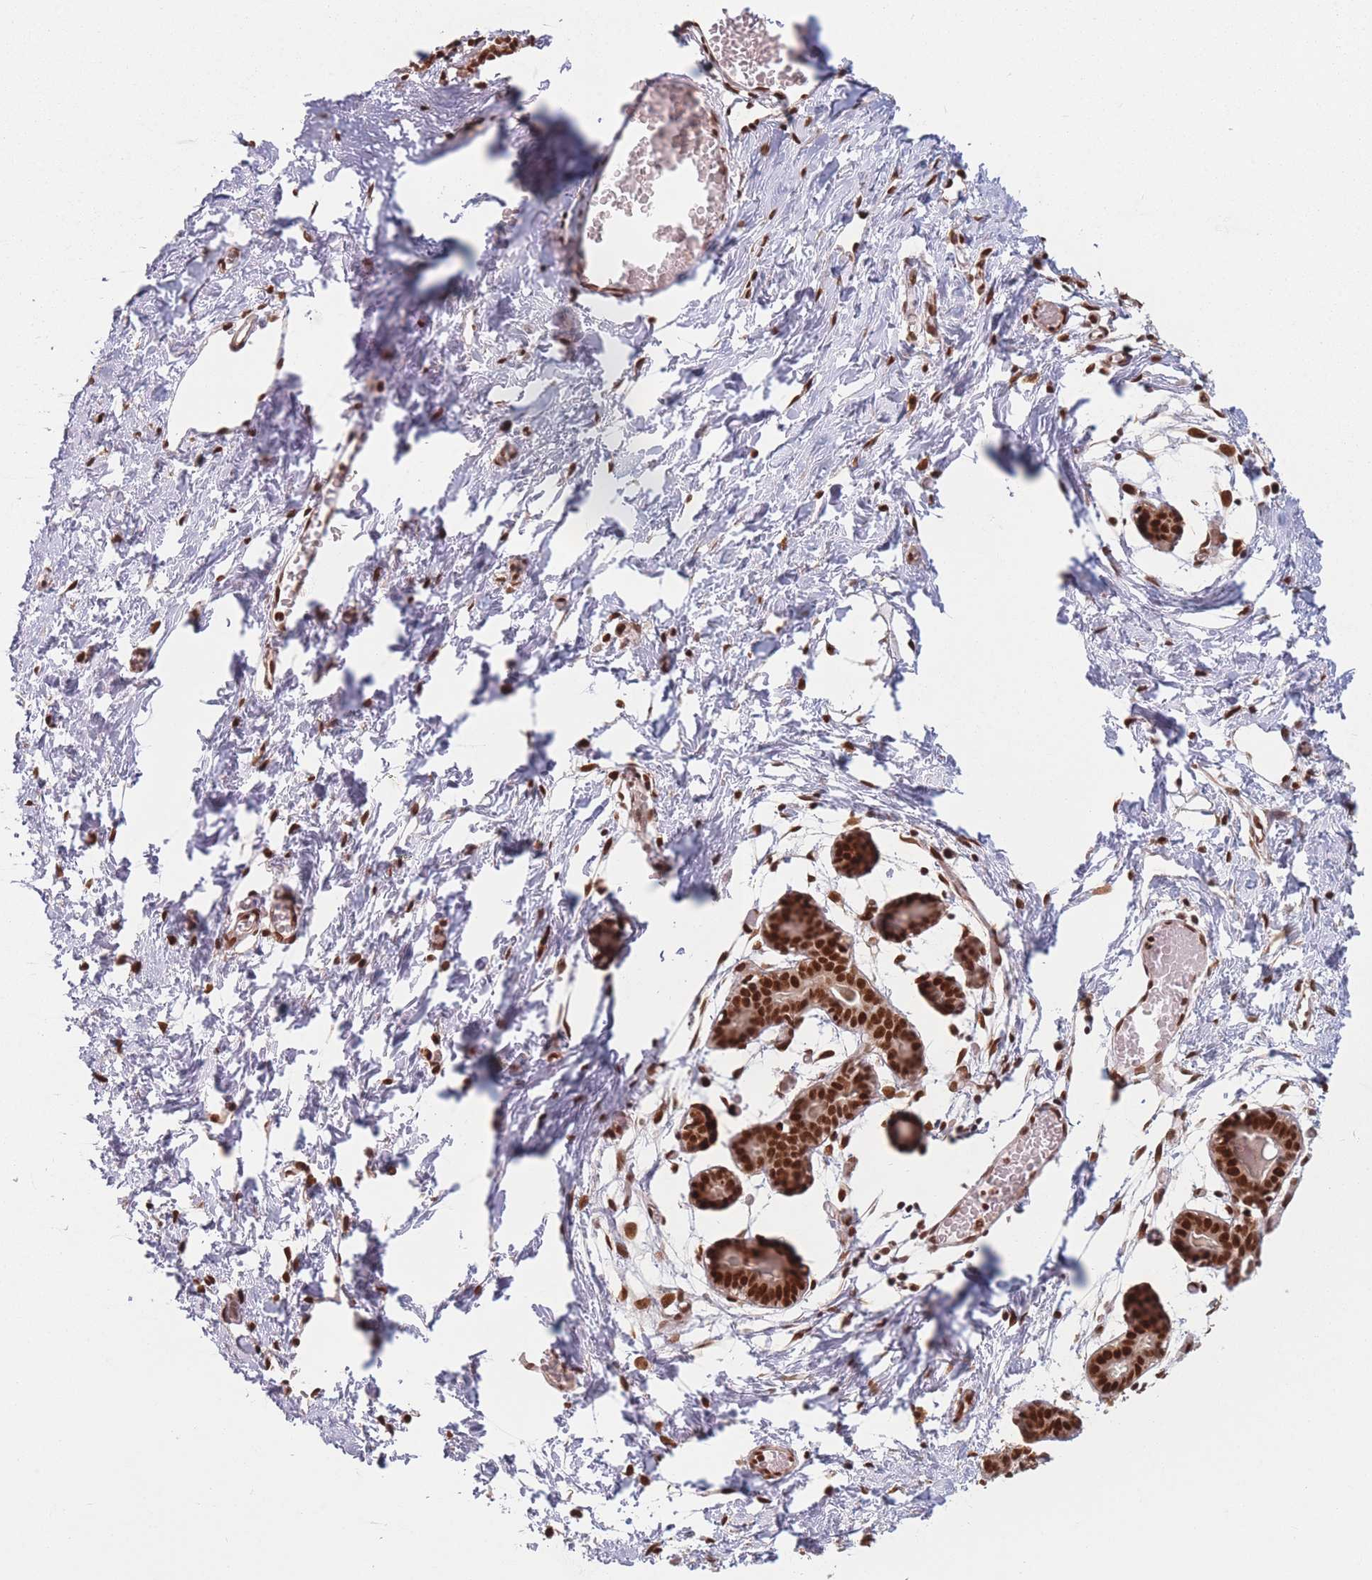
{"staining": {"intensity": "moderate", "quantity": "25%-75%", "location": "nuclear"}, "tissue": "breast", "cell_type": "Adipocytes", "image_type": "normal", "snomed": [{"axis": "morphology", "description": "Normal tissue, NOS"}, {"axis": "topography", "description": "Breast"}], "caption": "This histopathology image shows IHC staining of normal human breast, with medium moderate nuclear positivity in approximately 25%-75% of adipocytes.", "gene": "SUPT6H", "patient": {"sex": "female", "age": 27}}